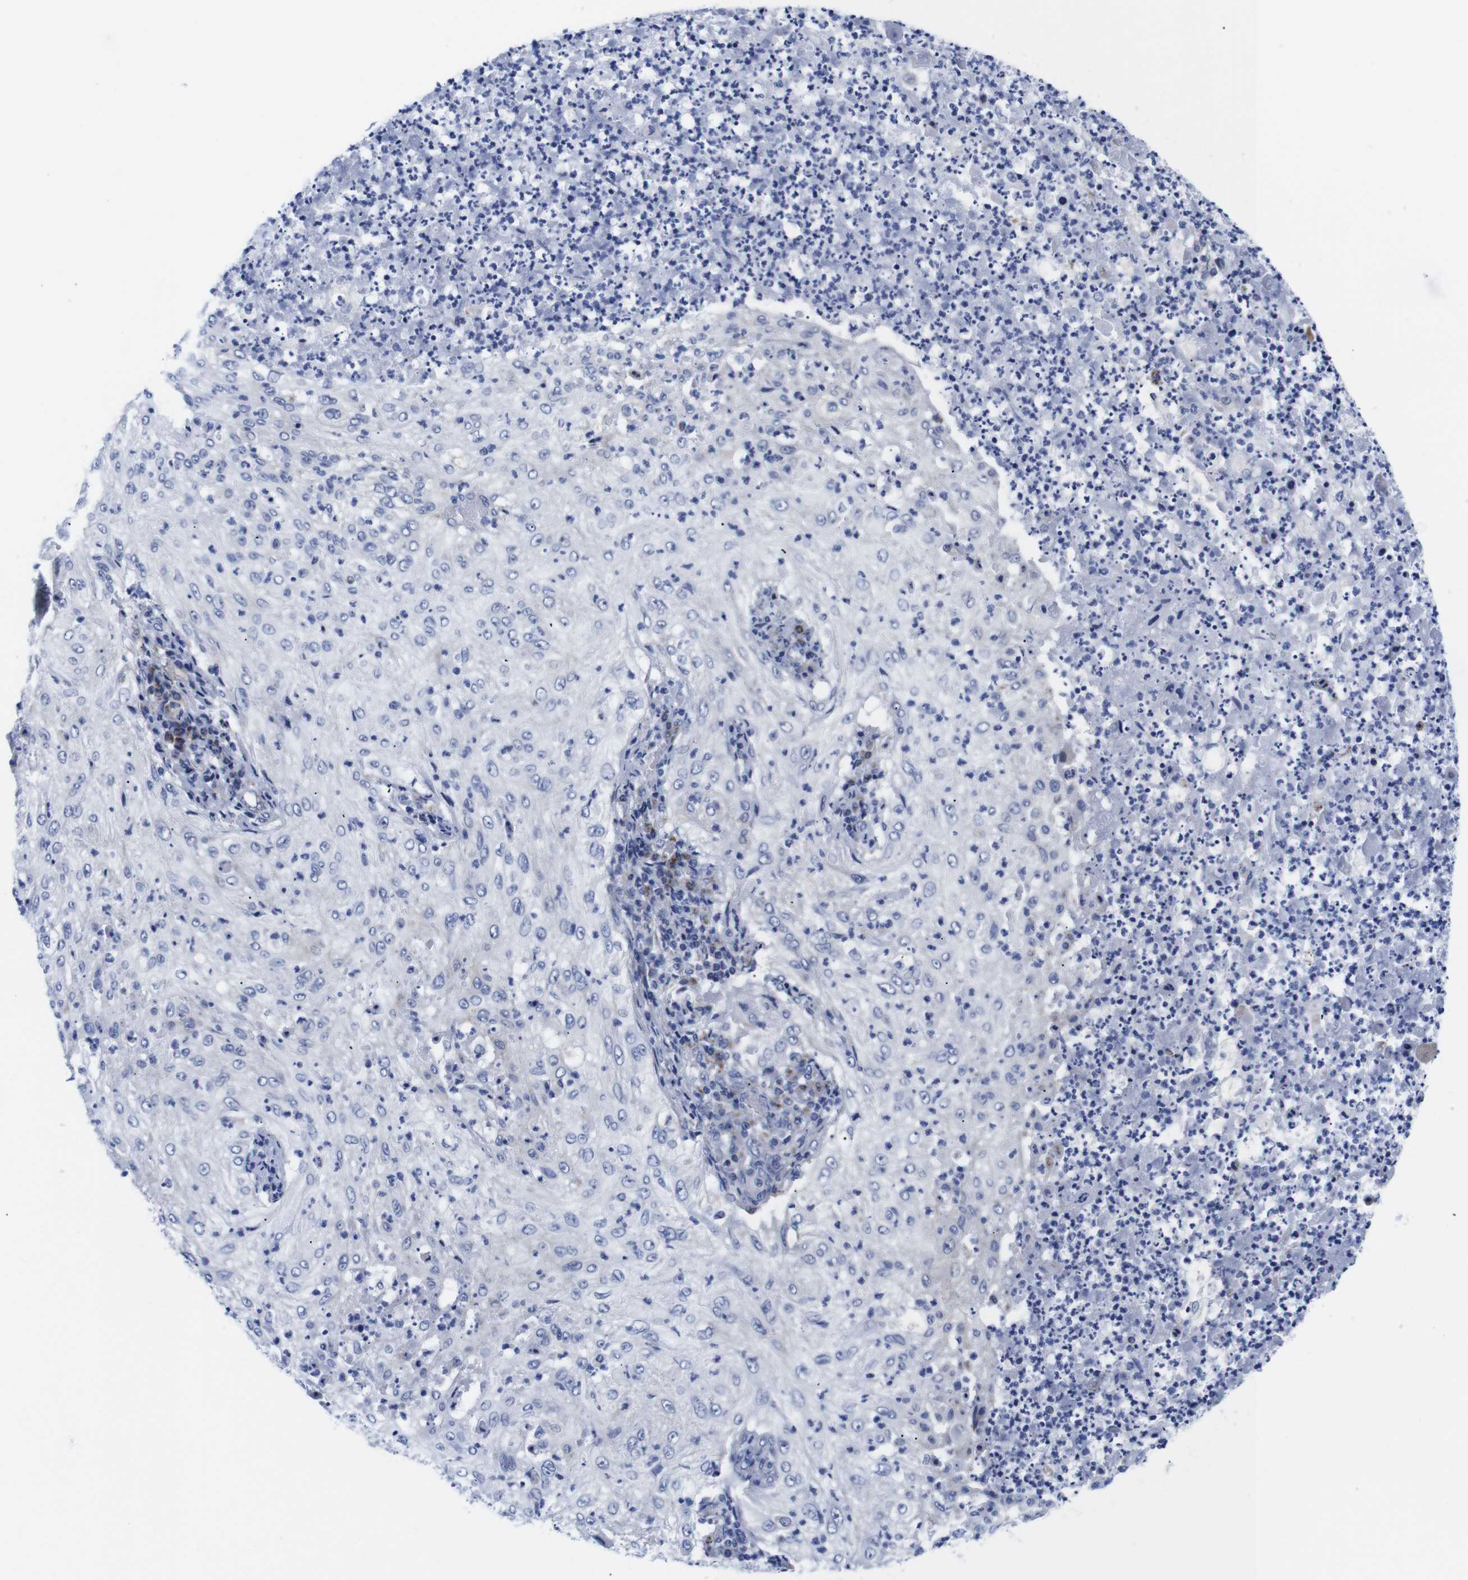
{"staining": {"intensity": "negative", "quantity": "none", "location": "none"}, "tissue": "lung cancer", "cell_type": "Tumor cells", "image_type": "cancer", "snomed": [{"axis": "morphology", "description": "Inflammation, NOS"}, {"axis": "morphology", "description": "Squamous cell carcinoma, NOS"}, {"axis": "topography", "description": "Lymph node"}, {"axis": "topography", "description": "Soft tissue"}, {"axis": "topography", "description": "Lung"}], "caption": "An immunohistochemistry histopathology image of lung cancer is shown. There is no staining in tumor cells of lung cancer.", "gene": "LRRC55", "patient": {"sex": "male", "age": 66}}